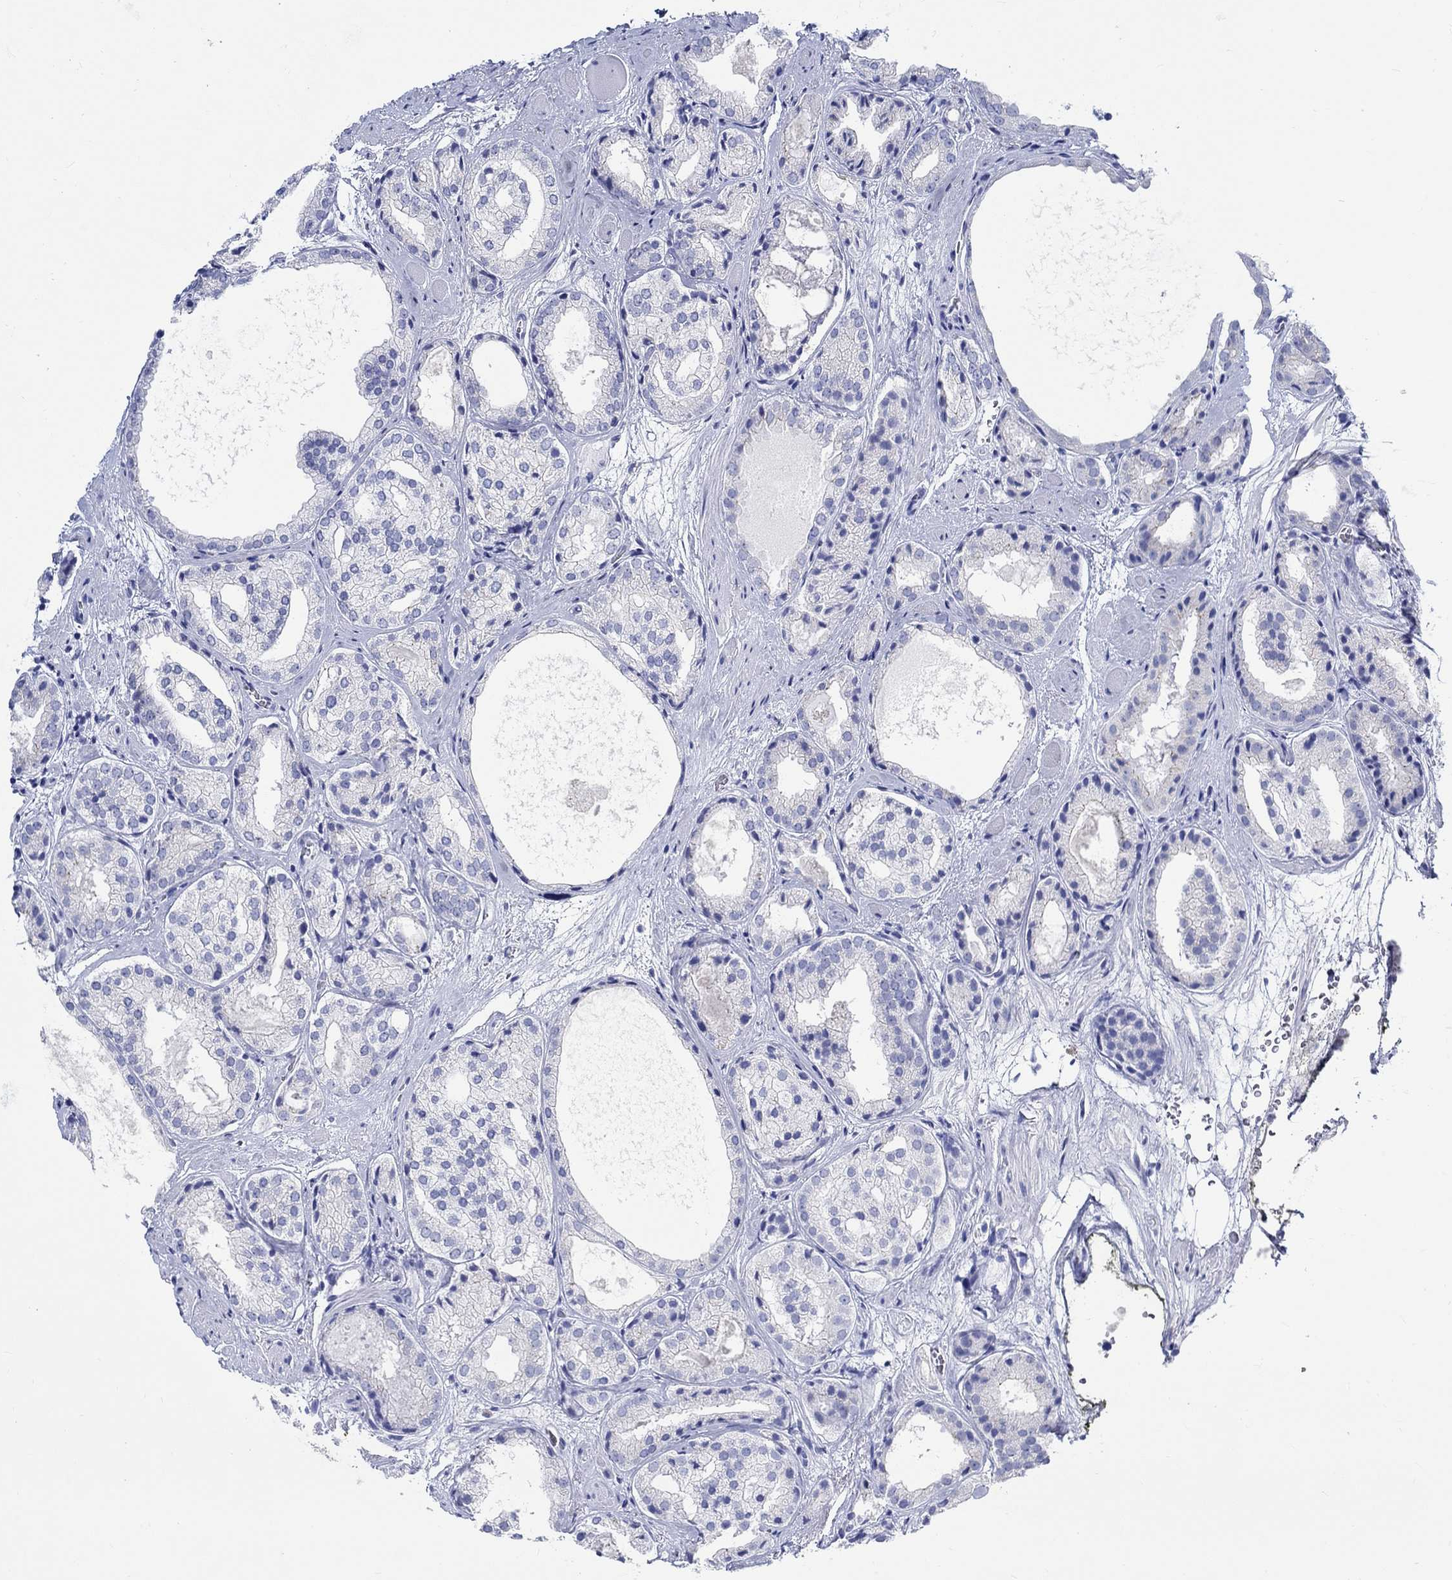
{"staining": {"intensity": "negative", "quantity": "none", "location": "none"}, "tissue": "prostate cancer", "cell_type": "Tumor cells", "image_type": "cancer", "snomed": [{"axis": "morphology", "description": "Adenocarcinoma, Low grade"}, {"axis": "topography", "description": "Prostate"}], "caption": "This is an IHC photomicrograph of prostate cancer. There is no positivity in tumor cells.", "gene": "RD3L", "patient": {"sex": "male", "age": 69}}